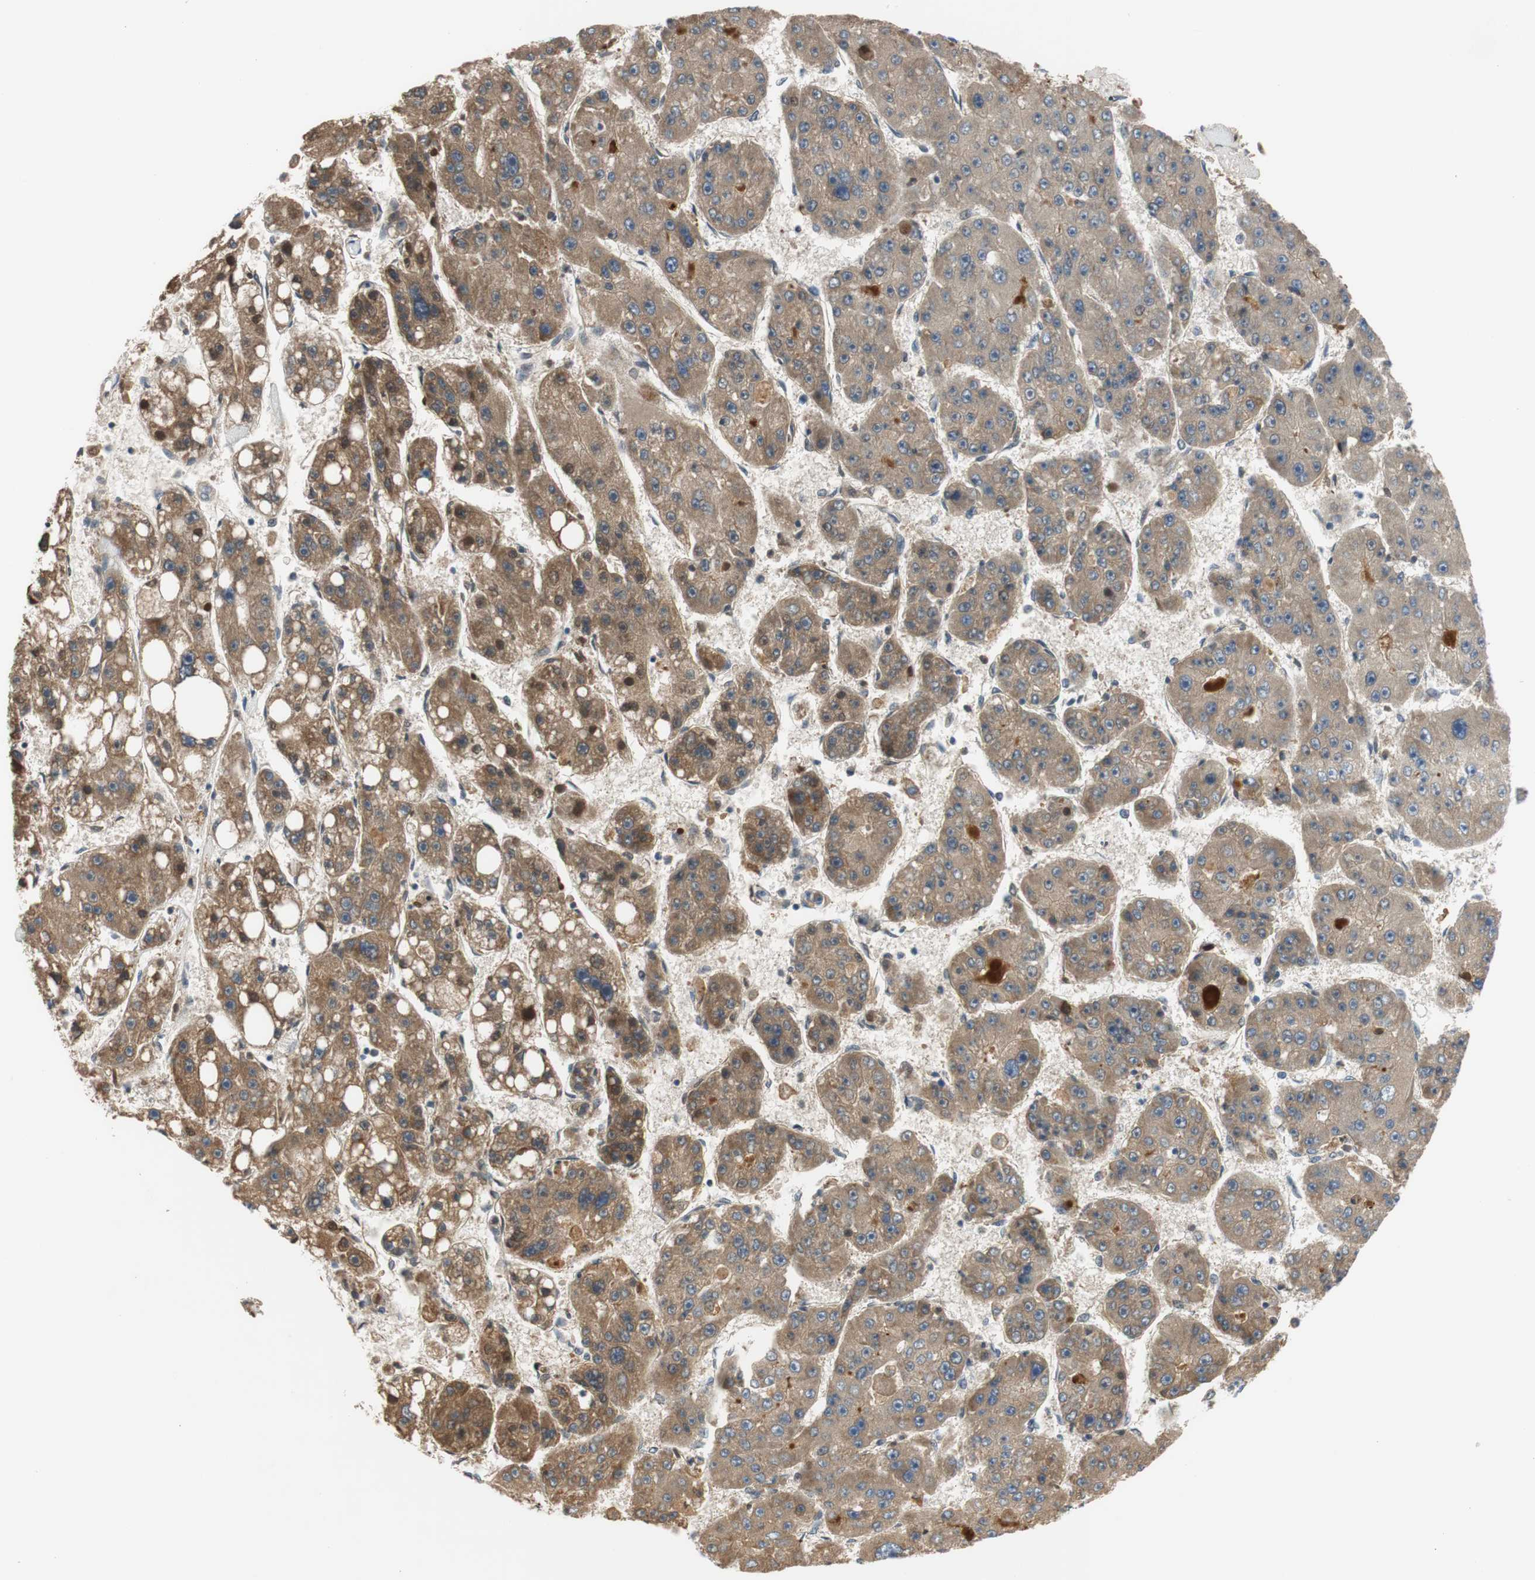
{"staining": {"intensity": "moderate", "quantity": ">75%", "location": "cytoplasmic/membranous"}, "tissue": "liver cancer", "cell_type": "Tumor cells", "image_type": "cancer", "snomed": [{"axis": "morphology", "description": "Carcinoma, Hepatocellular, NOS"}, {"axis": "topography", "description": "Liver"}], "caption": "Protein positivity by IHC exhibits moderate cytoplasmic/membranous positivity in approximately >75% of tumor cells in liver hepatocellular carcinoma.", "gene": "C4A", "patient": {"sex": "female", "age": 61}}